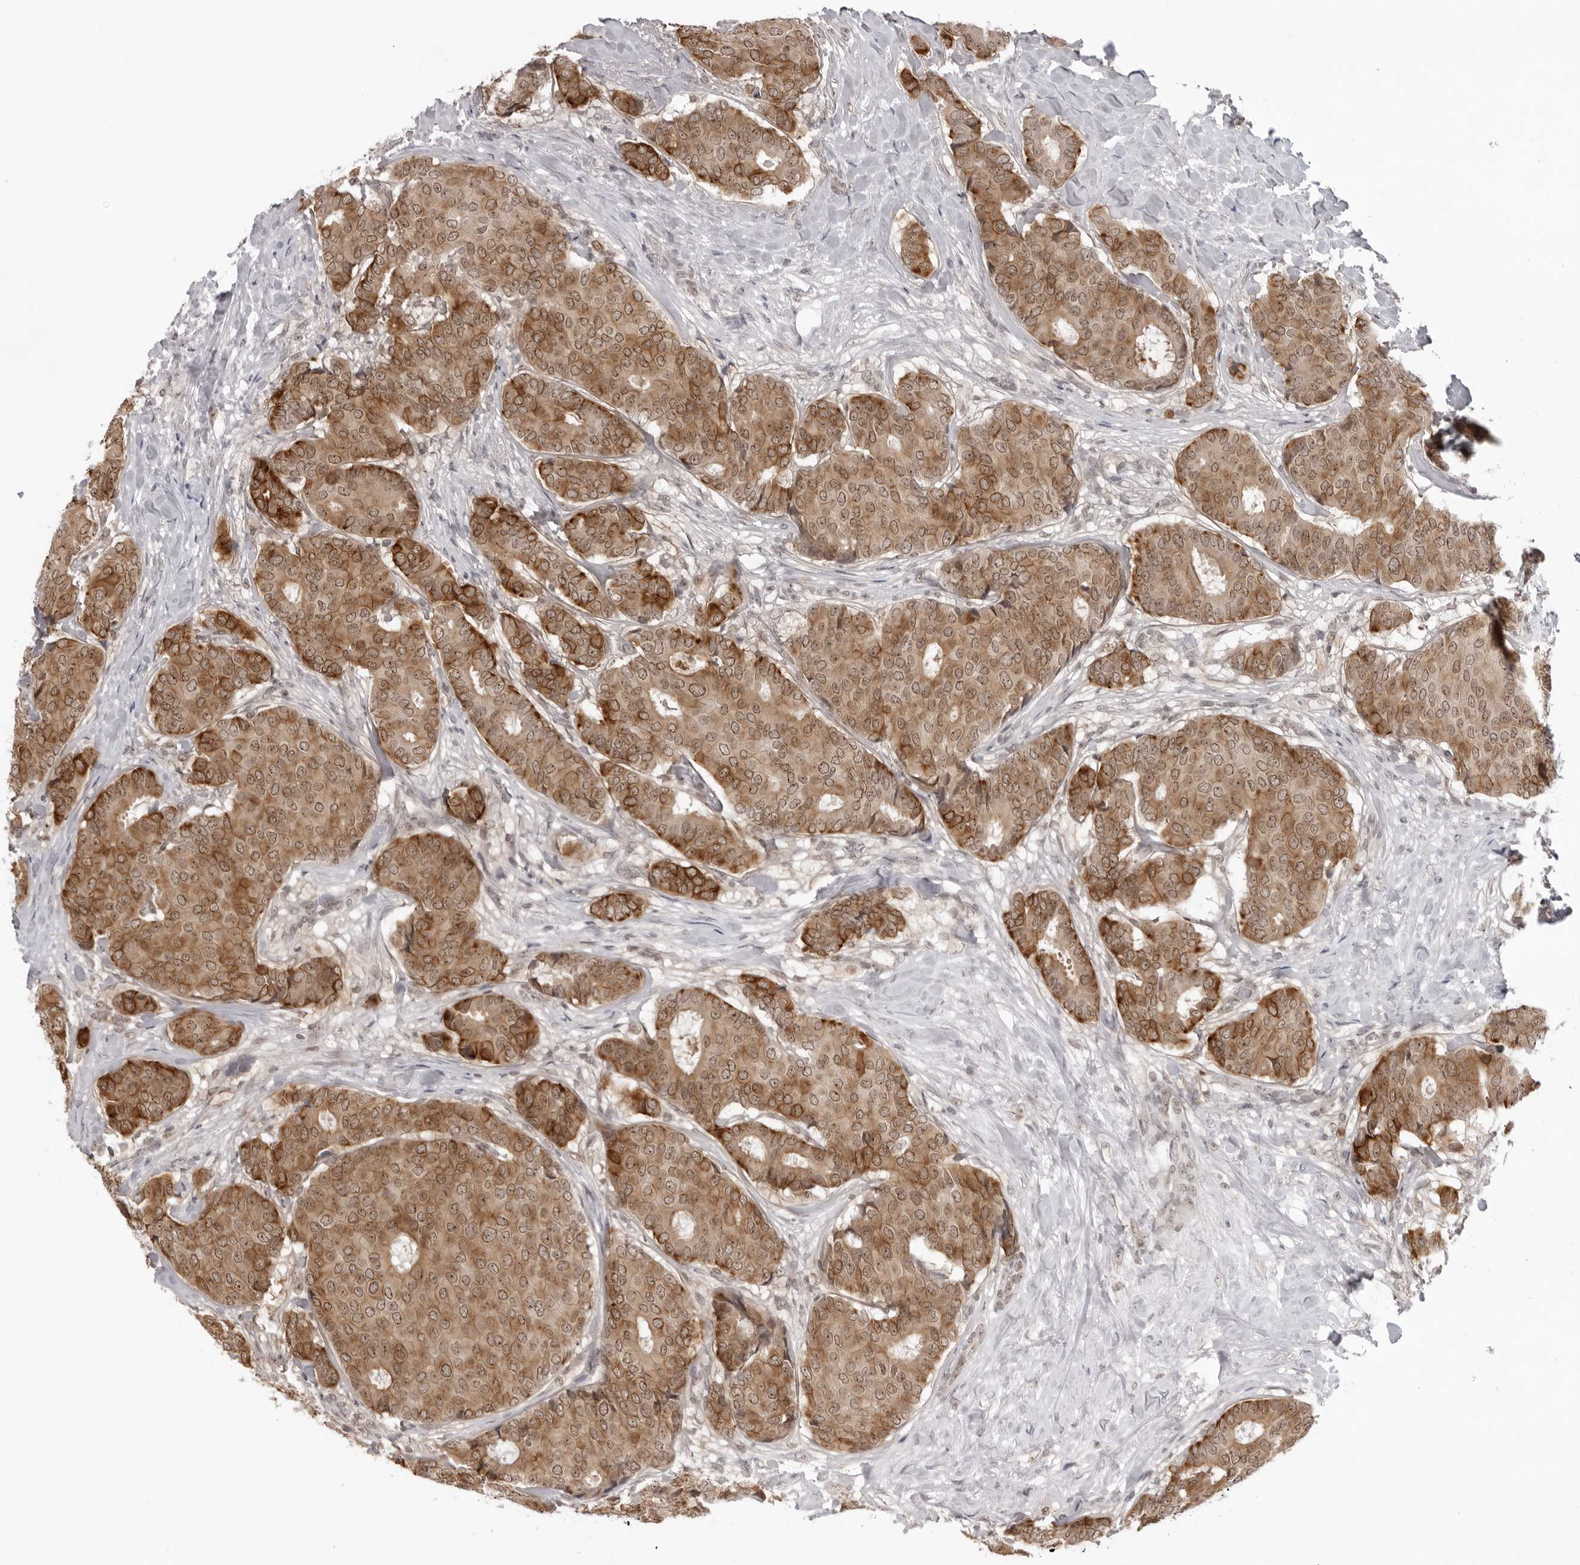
{"staining": {"intensity": "moderate", "quantity": ">75%", "location": "cytoplasmic/membranous,nuclear"}, "tissue": "breast cancer", "cell_type": "Tumor cells", "image_type": "cancer", "snomed": [{"axis": "morphology", "description": "Duct carcinoma"}, {"axis": "topography", "description": "Breast"}], "caption": "Human invasive ductal carcinoma (breast) stained with a protein marker displays moderate staining in tumor cells.", "gene": "EXOSC10", "patient": {"sex": "female", "age": 75}}